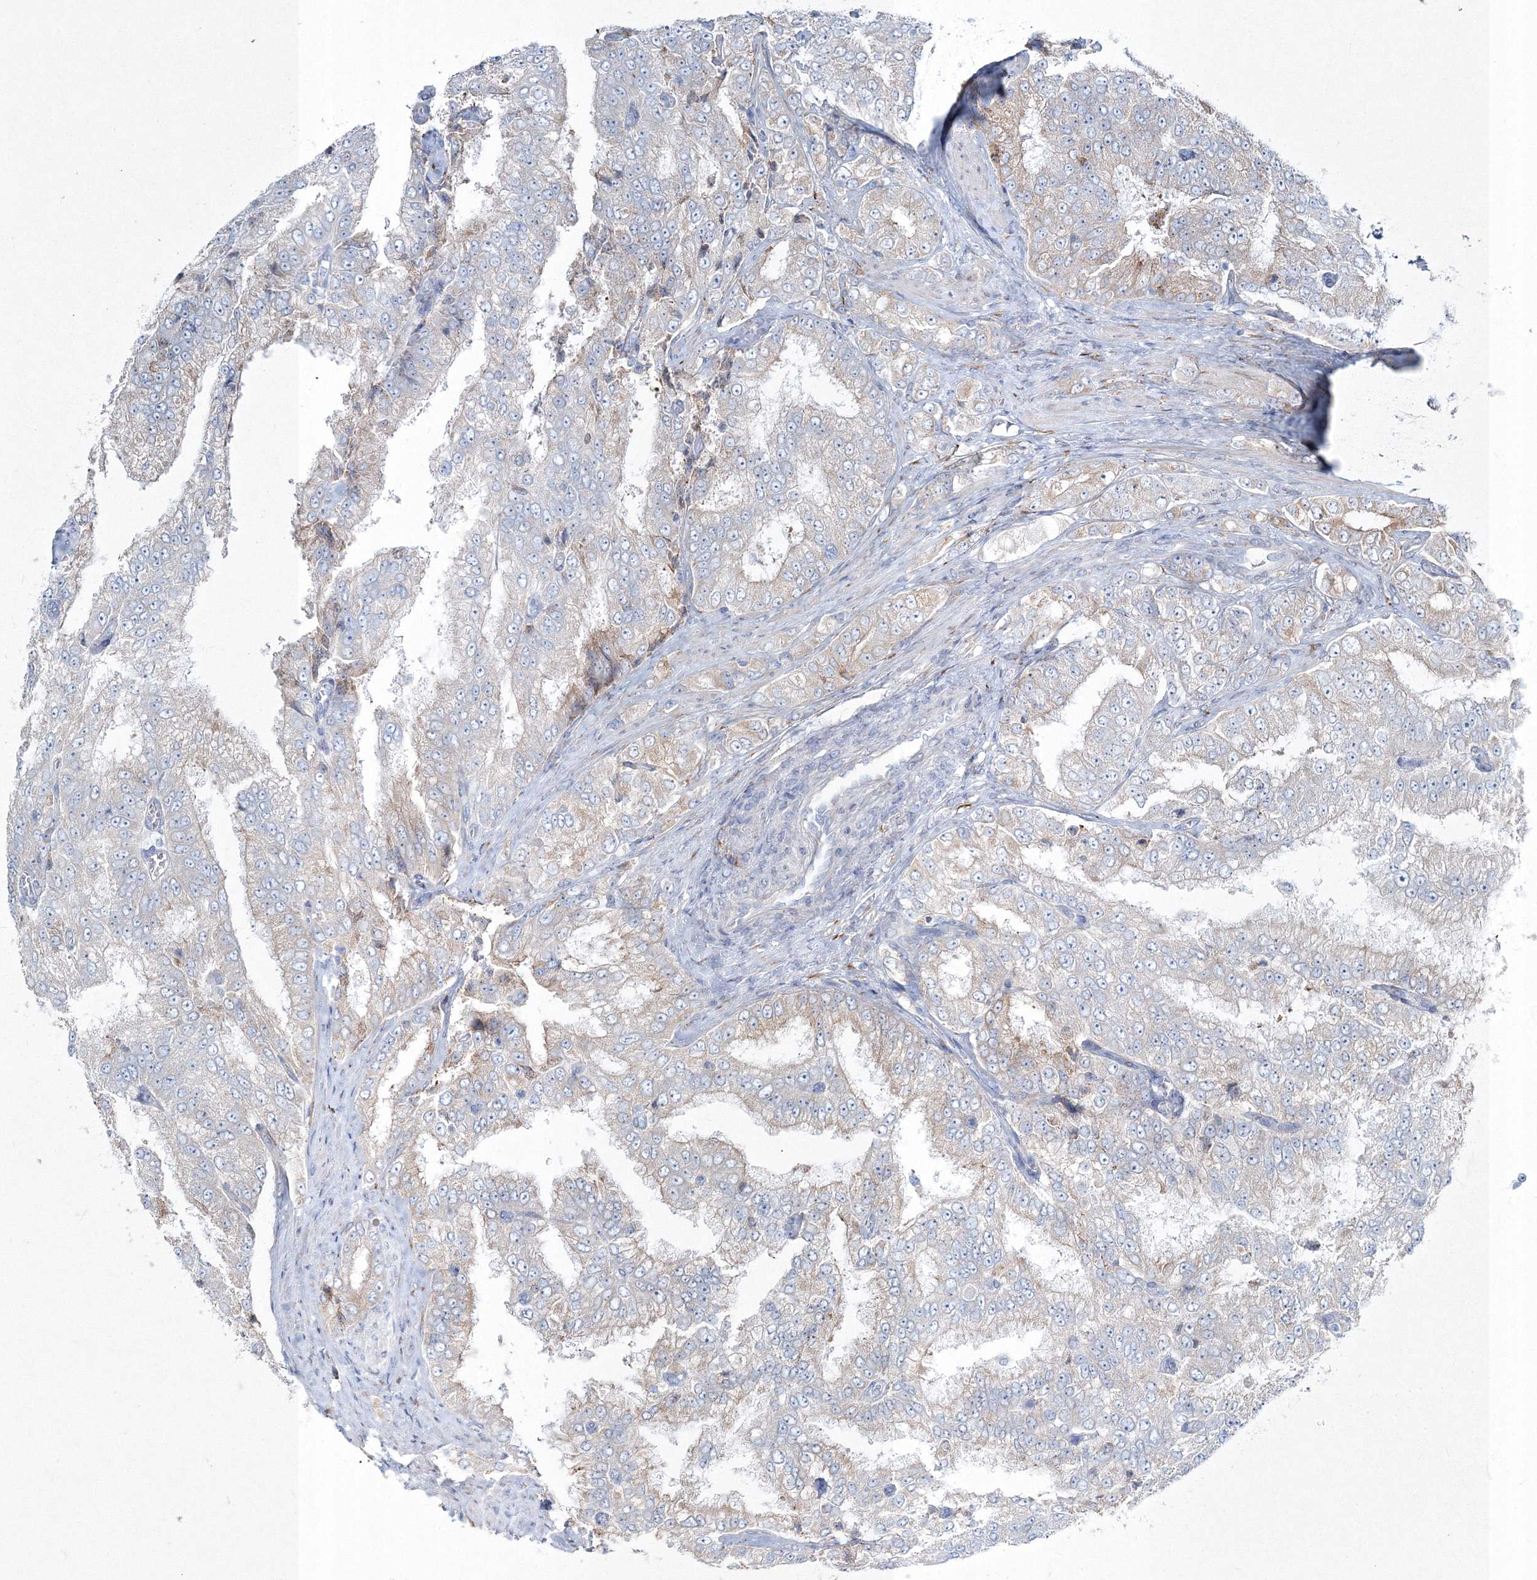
{"staining": {"intensity": "negative", "quantity": "none", "location": "none"}, "tissue": "prostate cancer", "cell_type": "Tumor cells", "image_type": "cancer", "snomed": [{"axis": "morphology", "description": "Adenocarcinoma, High grade"}, {"axis": "topography", "description": "Prostate"}], "caption": "Human adenocarcinoma (high-grade) (prostate) stained for a protein using immunohistochemistry exhibits no positivity in tumor cells.", "gene": "RCN1", "patient": {"sex": "male", "age": 58}}